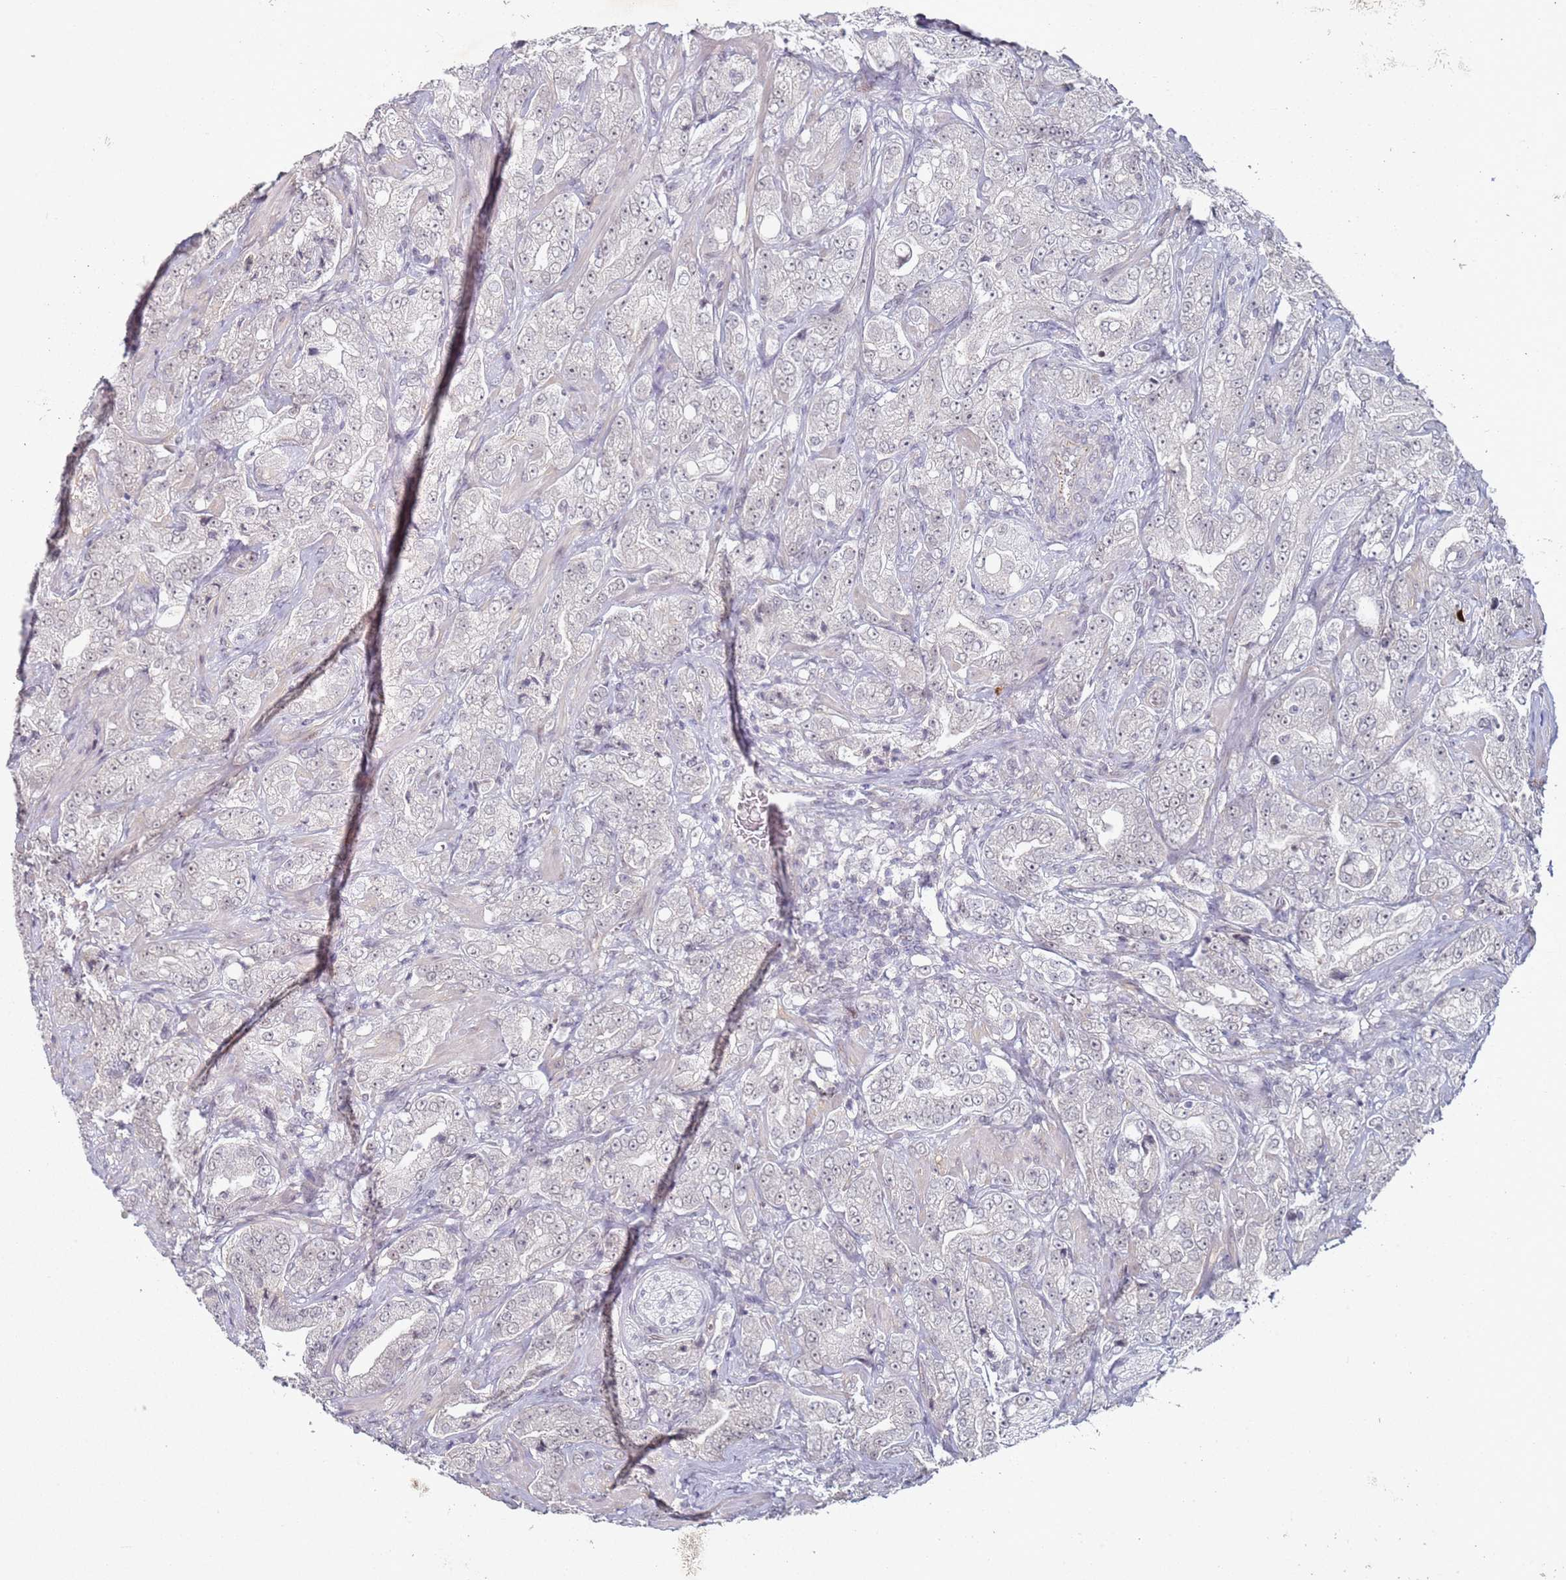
{"staining": {"intensity": "weak", "quantity": ">75%", "location": "nuclear"}, "tissue": "prostate cancer", "cell_type": "Tumor cells", "image_type": "cancer", "snomed": [{"axis": "morphology", "description": "Adenocarcinoma, Low grade"}, {"axis": "topography", "description": "Prostate"}], "caption": "Protein staining by IHC demonstrates weak nuclear expression in approximately >75% of tumor cells in low-grade adenocarcinoma (prostate). (DAB (3,3'-diaminobenzidine) = brown stain, brightfield microscopy at high magnification).", "gene": "ATF6B", "patient": {"sex": "male", "age": 67}}